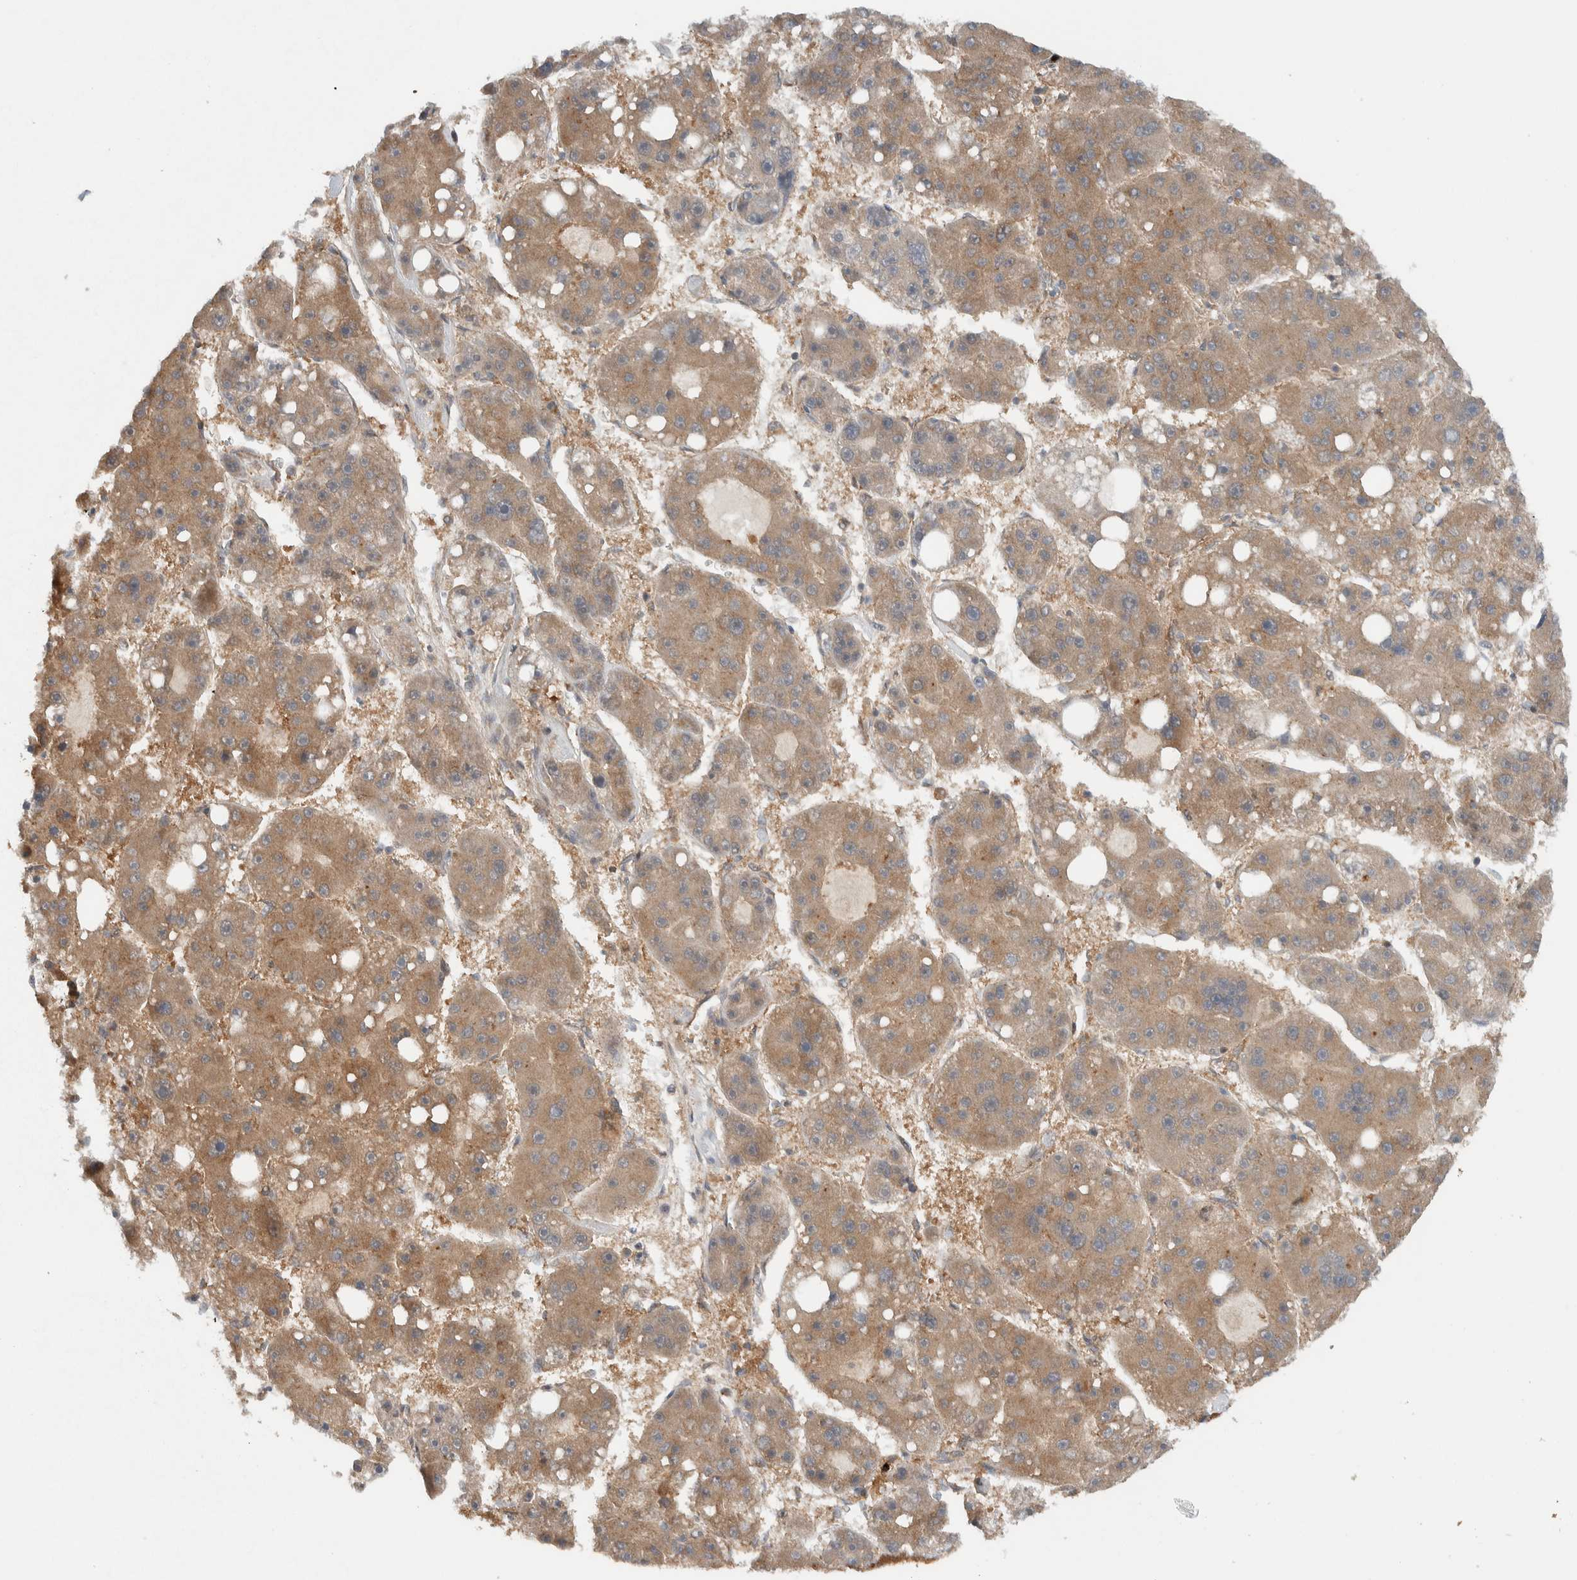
{"staining": {"intensity": "weak", "quantity": ">75%", "location": "cytoplasmic/membranous"}, "tissue": "liver cancer", "cell_type": "Tumor cells", "image_type": "cancer", "snomed": [{"axis": "morphology", "description": "Carcinoma, Hepatocellular, NOS"}, {"axis": "topography", "description": "Liver"}], "caption": "An immunohistochemistry (IHC) micrograph of tumor tissue is shown. Protein staining in brown labels weak cytoplasmic/membranous positivity in liver cancer (hepatocellular carcinoma) within tumor cells. Using DAB (brown) and hematoxylin (blue) stains, captured at high magnification using brightfield microscopy.", "gene": "KLHL6", "patient": {"sex": "female", "age": 61}}